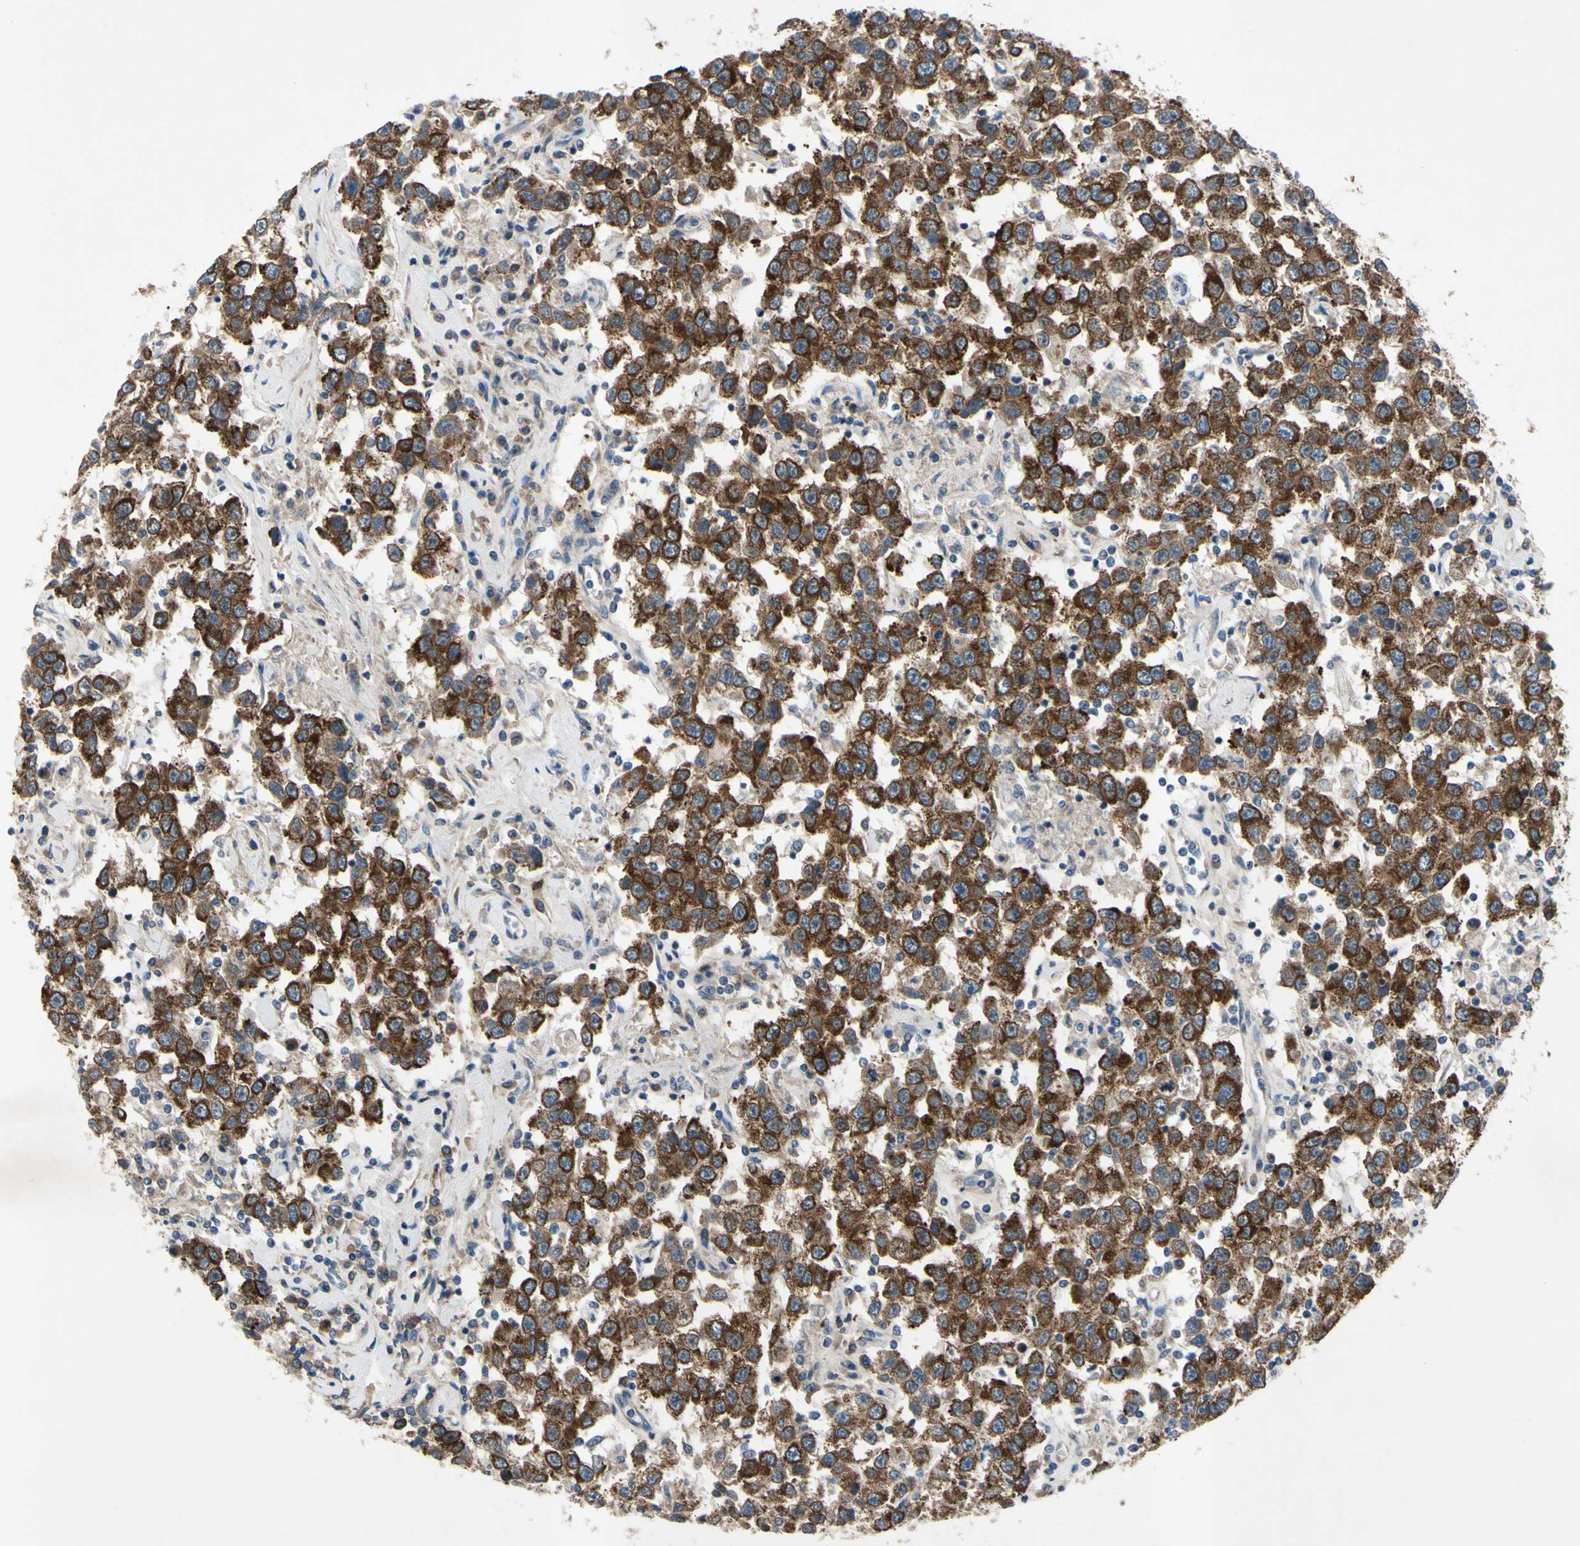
{"staining": {"intensity": "strong", "quantity": ">75%", "location": "cytoplasmic/membranous"}, "tissue": "testis cancer", "cell_type": "Tumor cells", "image_type": "cancer", "snomed": [{"axis": "morphology", "description": "Seminoma, NOS"}, {"axis": "topography", "description": "Testis"}], "caption": "The micrograph exhibits staining of testis cancer, revealing strong cytoplasmic/membranous protein staining (brown color) within tumor cells. Immunohistochemistry (ihc) stains the protein in brown and the nuclei are stained blue.", "gene": "HILPDA", "patient": {"sex": "male", "age": 41}}